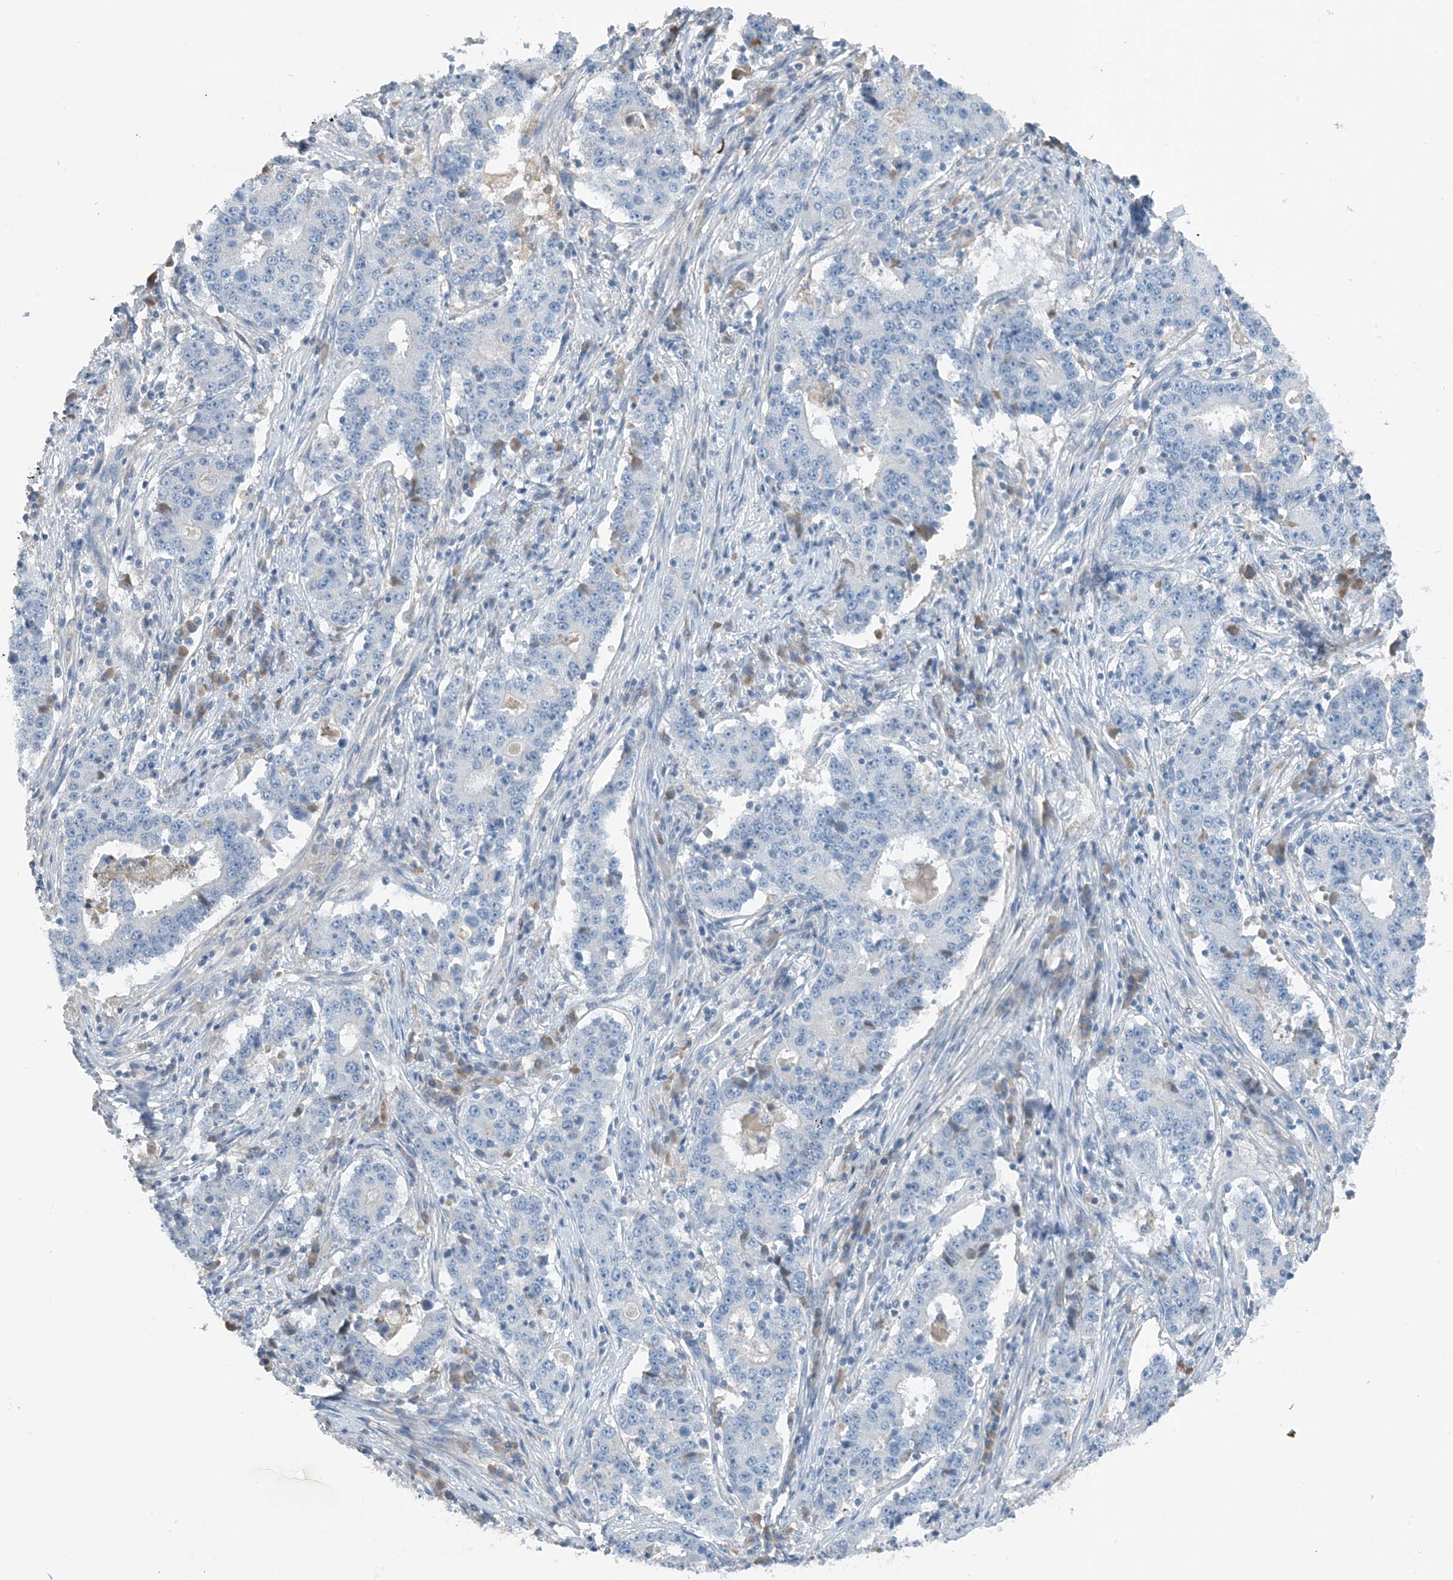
{"staining": {"intensity": "negative", "quantity": "none", "location": "none"}, "tissue": "stomach cancer", "cell_type": "Tumor cells", "image_type": "cancer", "snomed": [{"axis": "morphology", "description": "Adenocarcinoma, NOS"}, {"axis": "topography", "description": "Stomach"}], "caption": "An immunohistochemistry (IHC) image of stomach adenocarcinoma is shown. There is no staining in tumor cells of stomach adenocarcinoma.", "gene": "CTRL", "patient": {"sex": "male", "age": 59}}